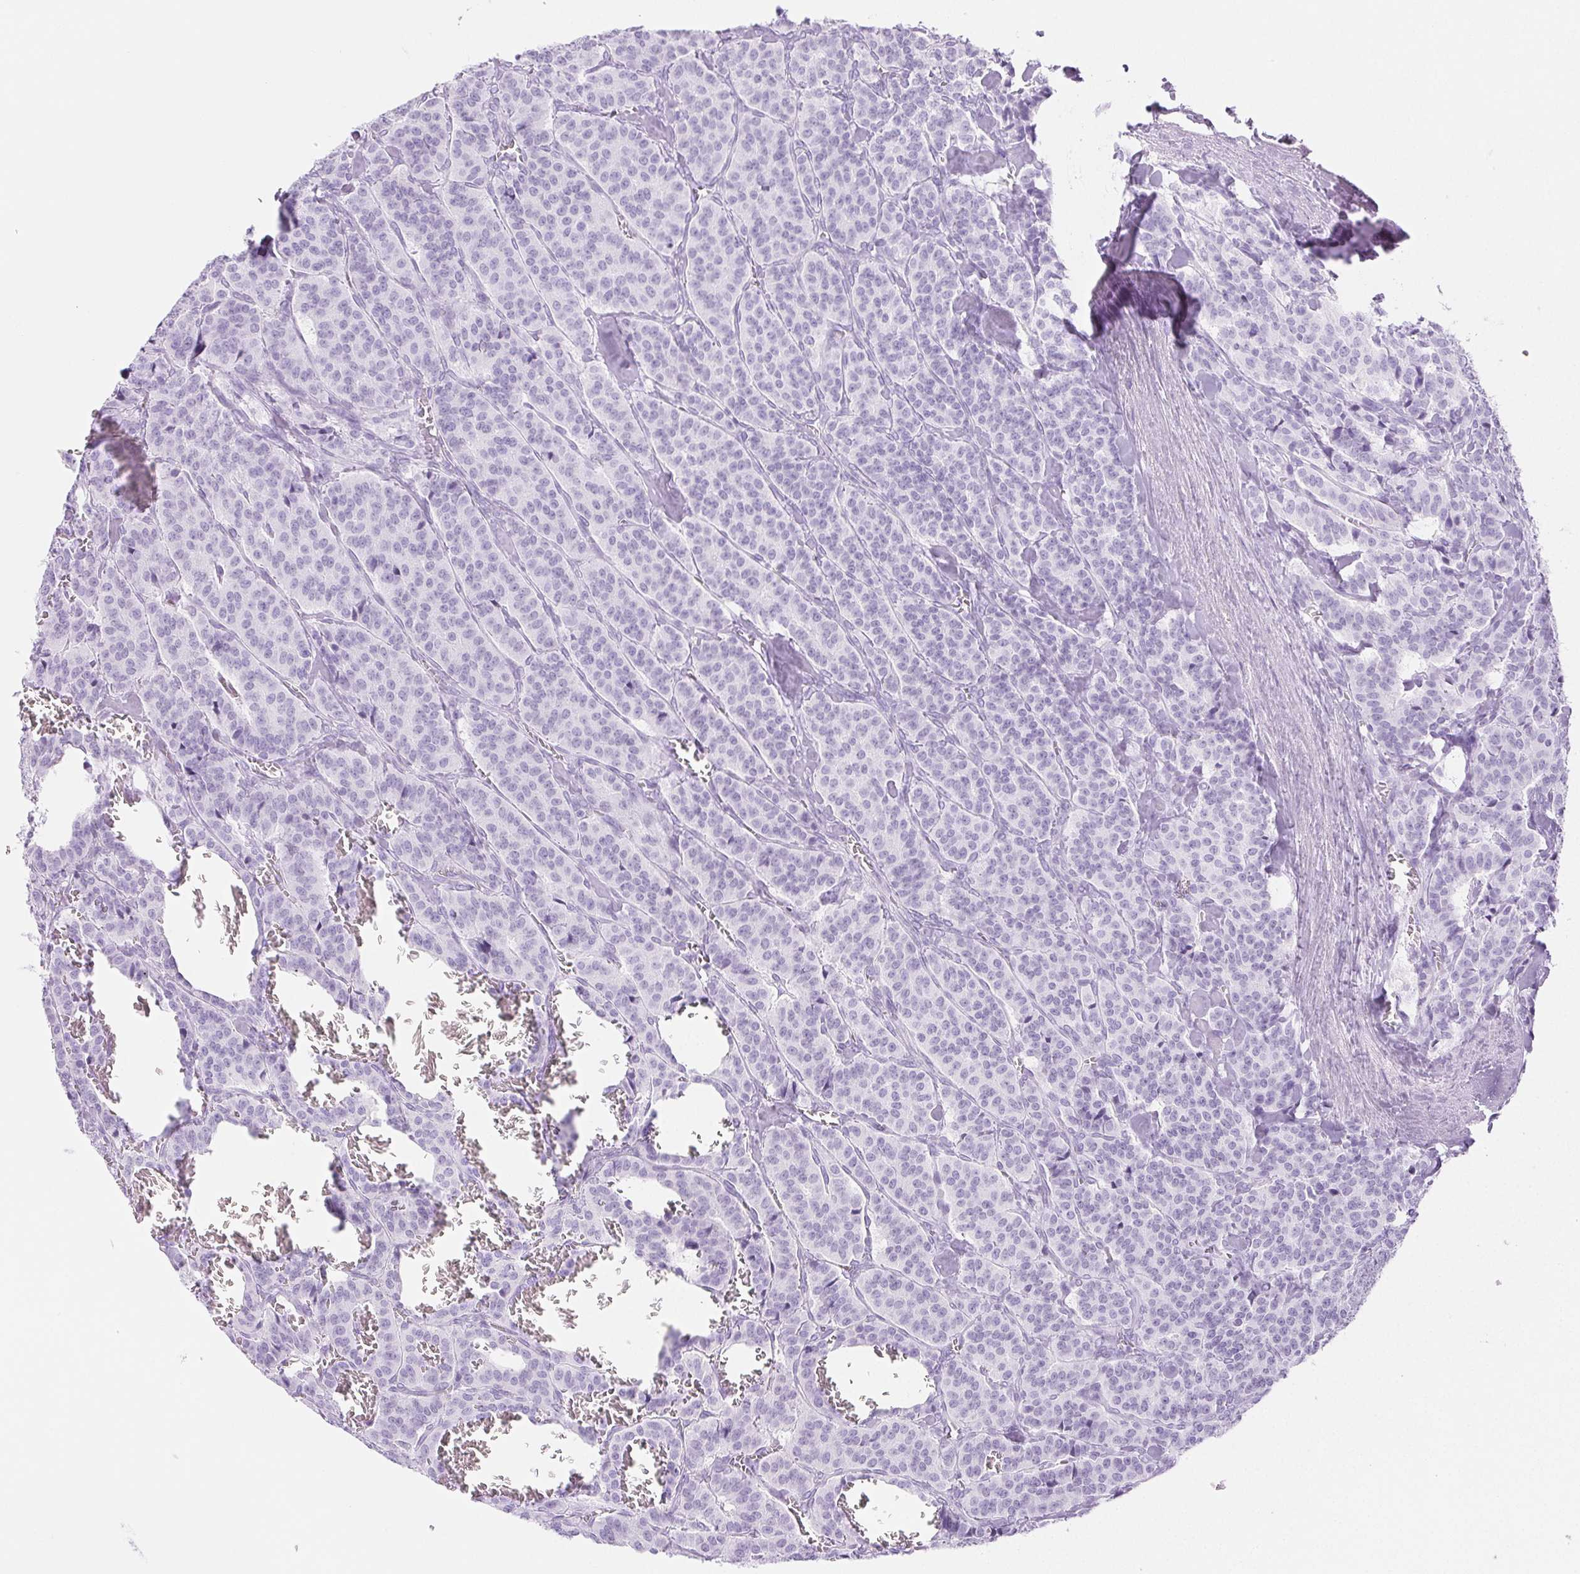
{"staining": {"intensity": "negative", "quantity": "none", "location": "none"}, "tissue": "carcinoid", "cell_type": "Tumor cells", "image_type": "cancer", "snomed": [{"axis": "morphology", "description": "Normal tissue, NOS"}, {"axis": "morphology", "description": "Carcinoid, malignant, NOS"}, {"axis": "topography", "description": "Lung"}], "caption": "An IHC histopathology image of malignant carcinoid is shown. There is no staining in tumor cells of malignant carcinoid. Nuclei are stained in blue.", "gene": "PI3", "patient": {"sex": "female", "age": 46}}